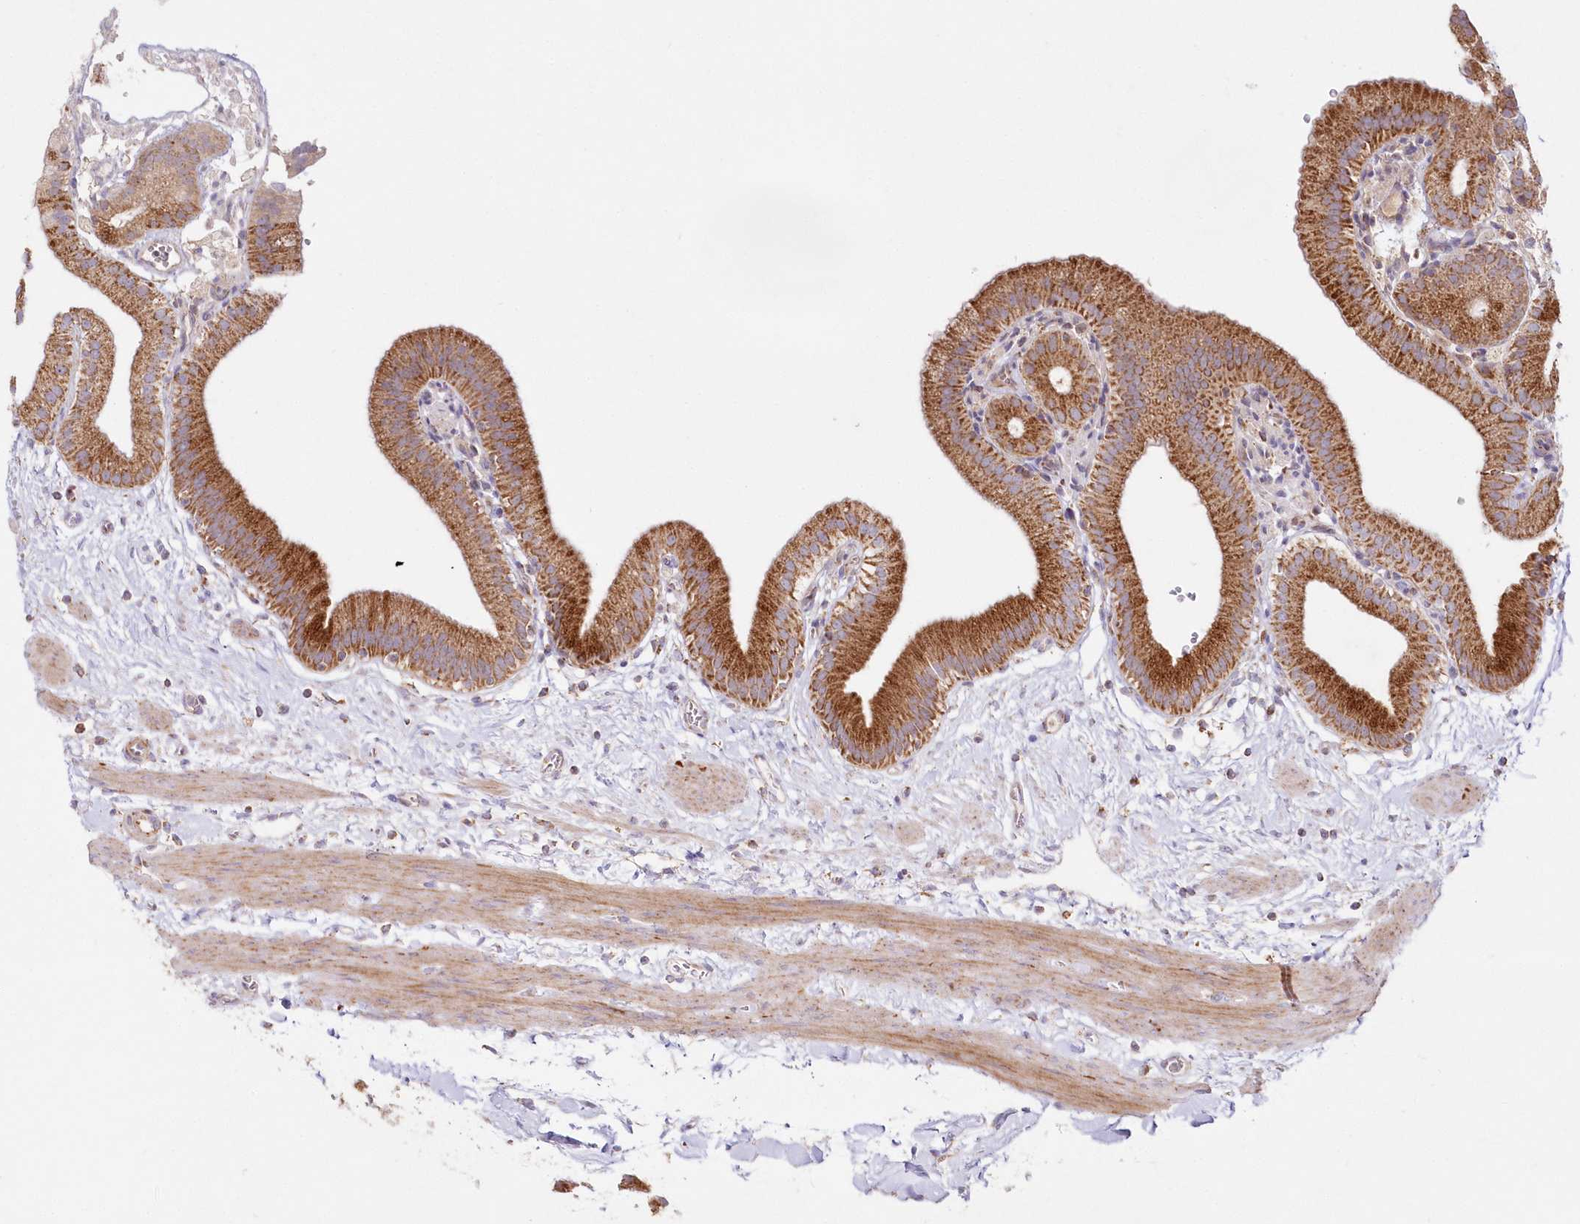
{"staining": {"intensity": "strong", "quantity": ">75%", "location": "cytoplasmic/membranous"}, "tissue": "gallbladder", "cell_type": "Glandular cells", "image_type": "normal", "snomed": [{"axis": "morphology", "description": "Normal tissue, NOS"}, {"axis": "topography", "description": "Gallbladder"}], "caption": "DAB (3,3'-diaminobenzidine) immunohistochemical staining of normal gallbladder demonstrates strong cytoplasmic/membranous protein positivity in about >75% of glandular cells.", "gene": "DNA2", "patient": {"sex": "male", "age": 55}}